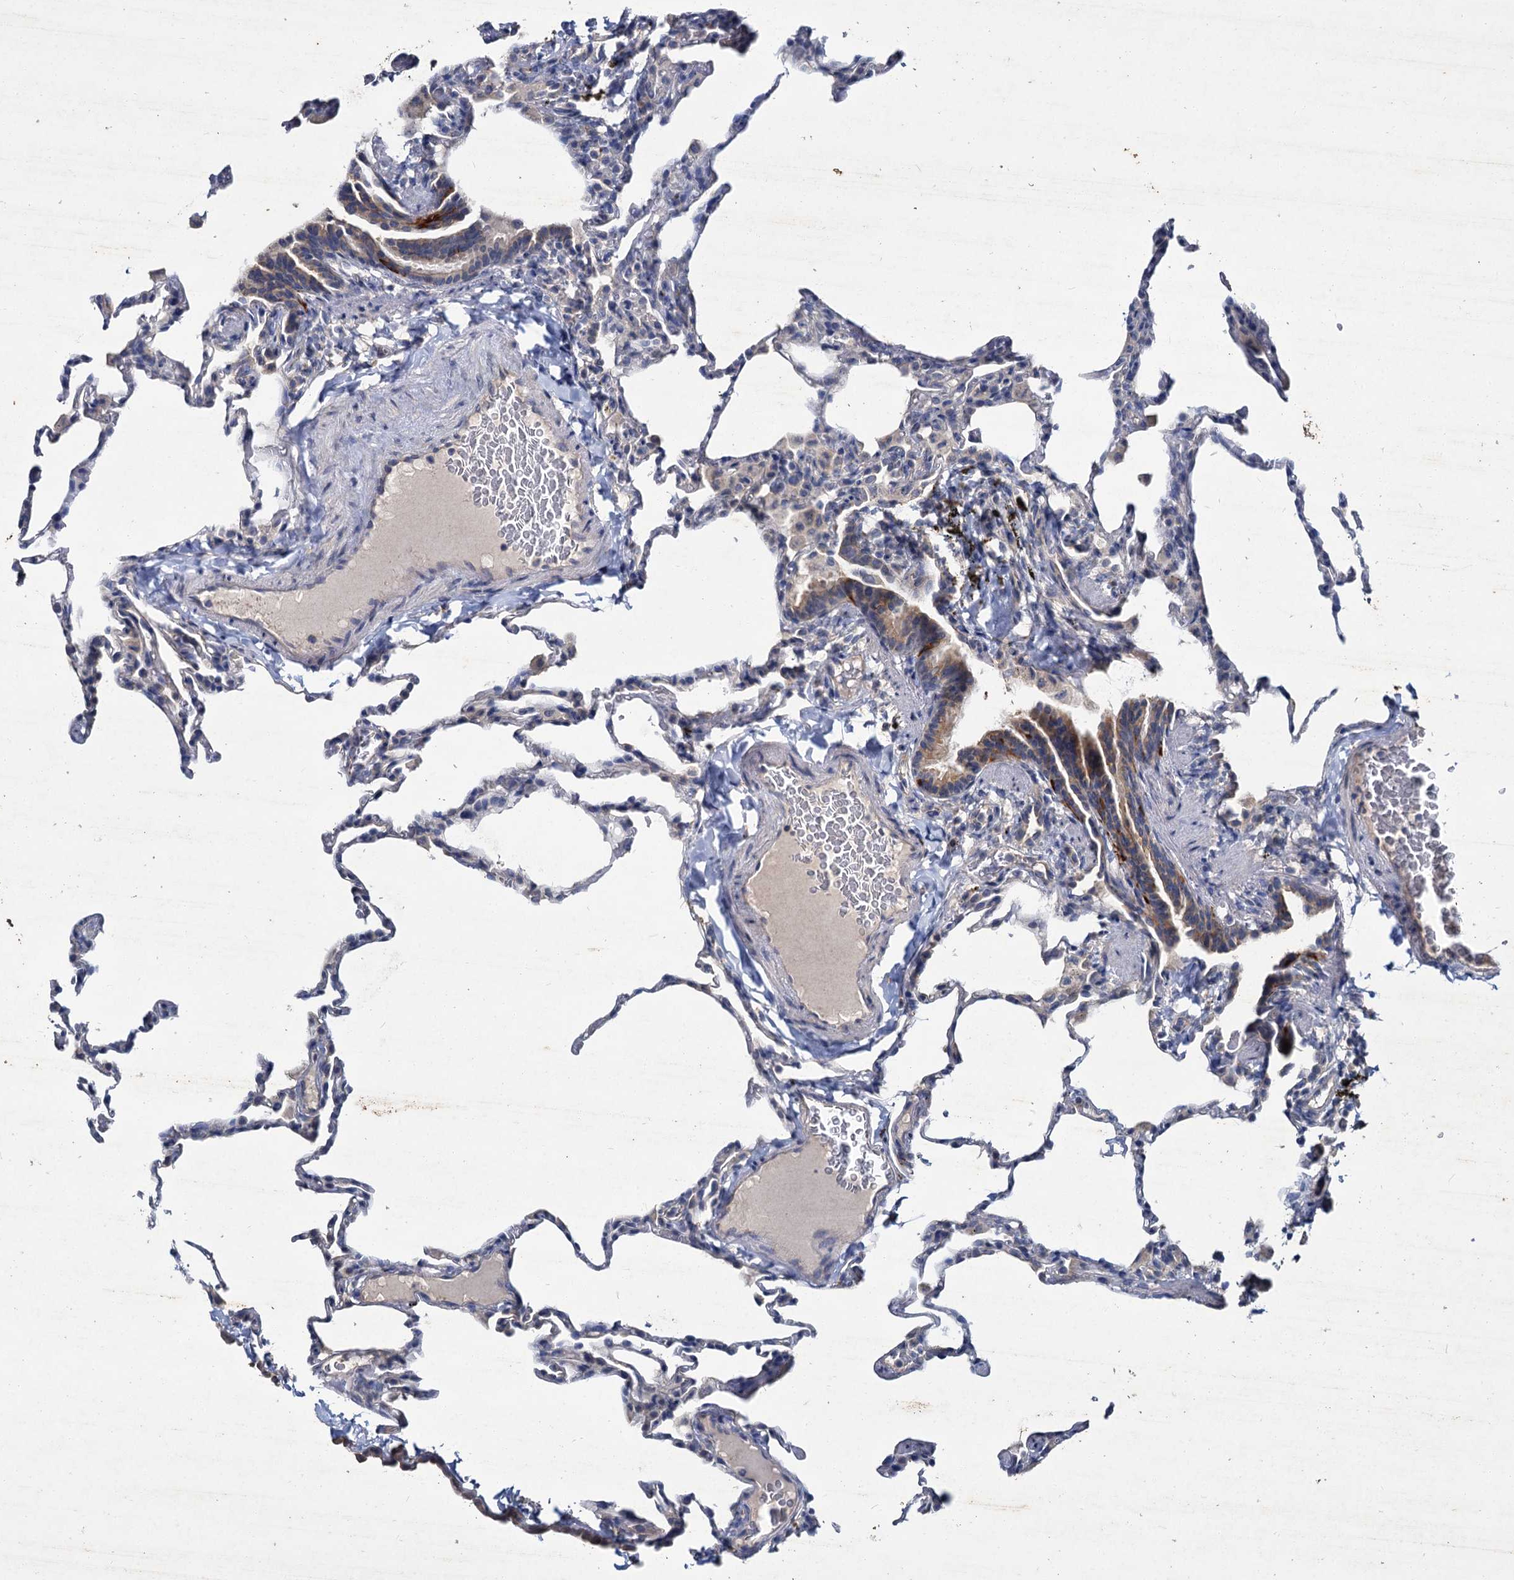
{"staining": {"intensity": "negative", "quantity": "none", "location": "none"}, "tissue": "lung", "cell_type": "Alveolar cells", "image_type": "normal", "snomed": [{"axis": "morphology", "description": "Normal tissue, NOS"}, {"axis": "topography", "description": "Lung"}], "caption": "The photomicrograph demonstrates no staining of alveolar cells in normal lung. Brightfield microscopy of immunohistochemistry (IHC) stained with DAB (3,3'-diaminobenzidine) (brown) and hematoxylin (blue), captured at high magnification.", "gene": "ATP9A", "patient": {"sex": "male", "age": 20}}